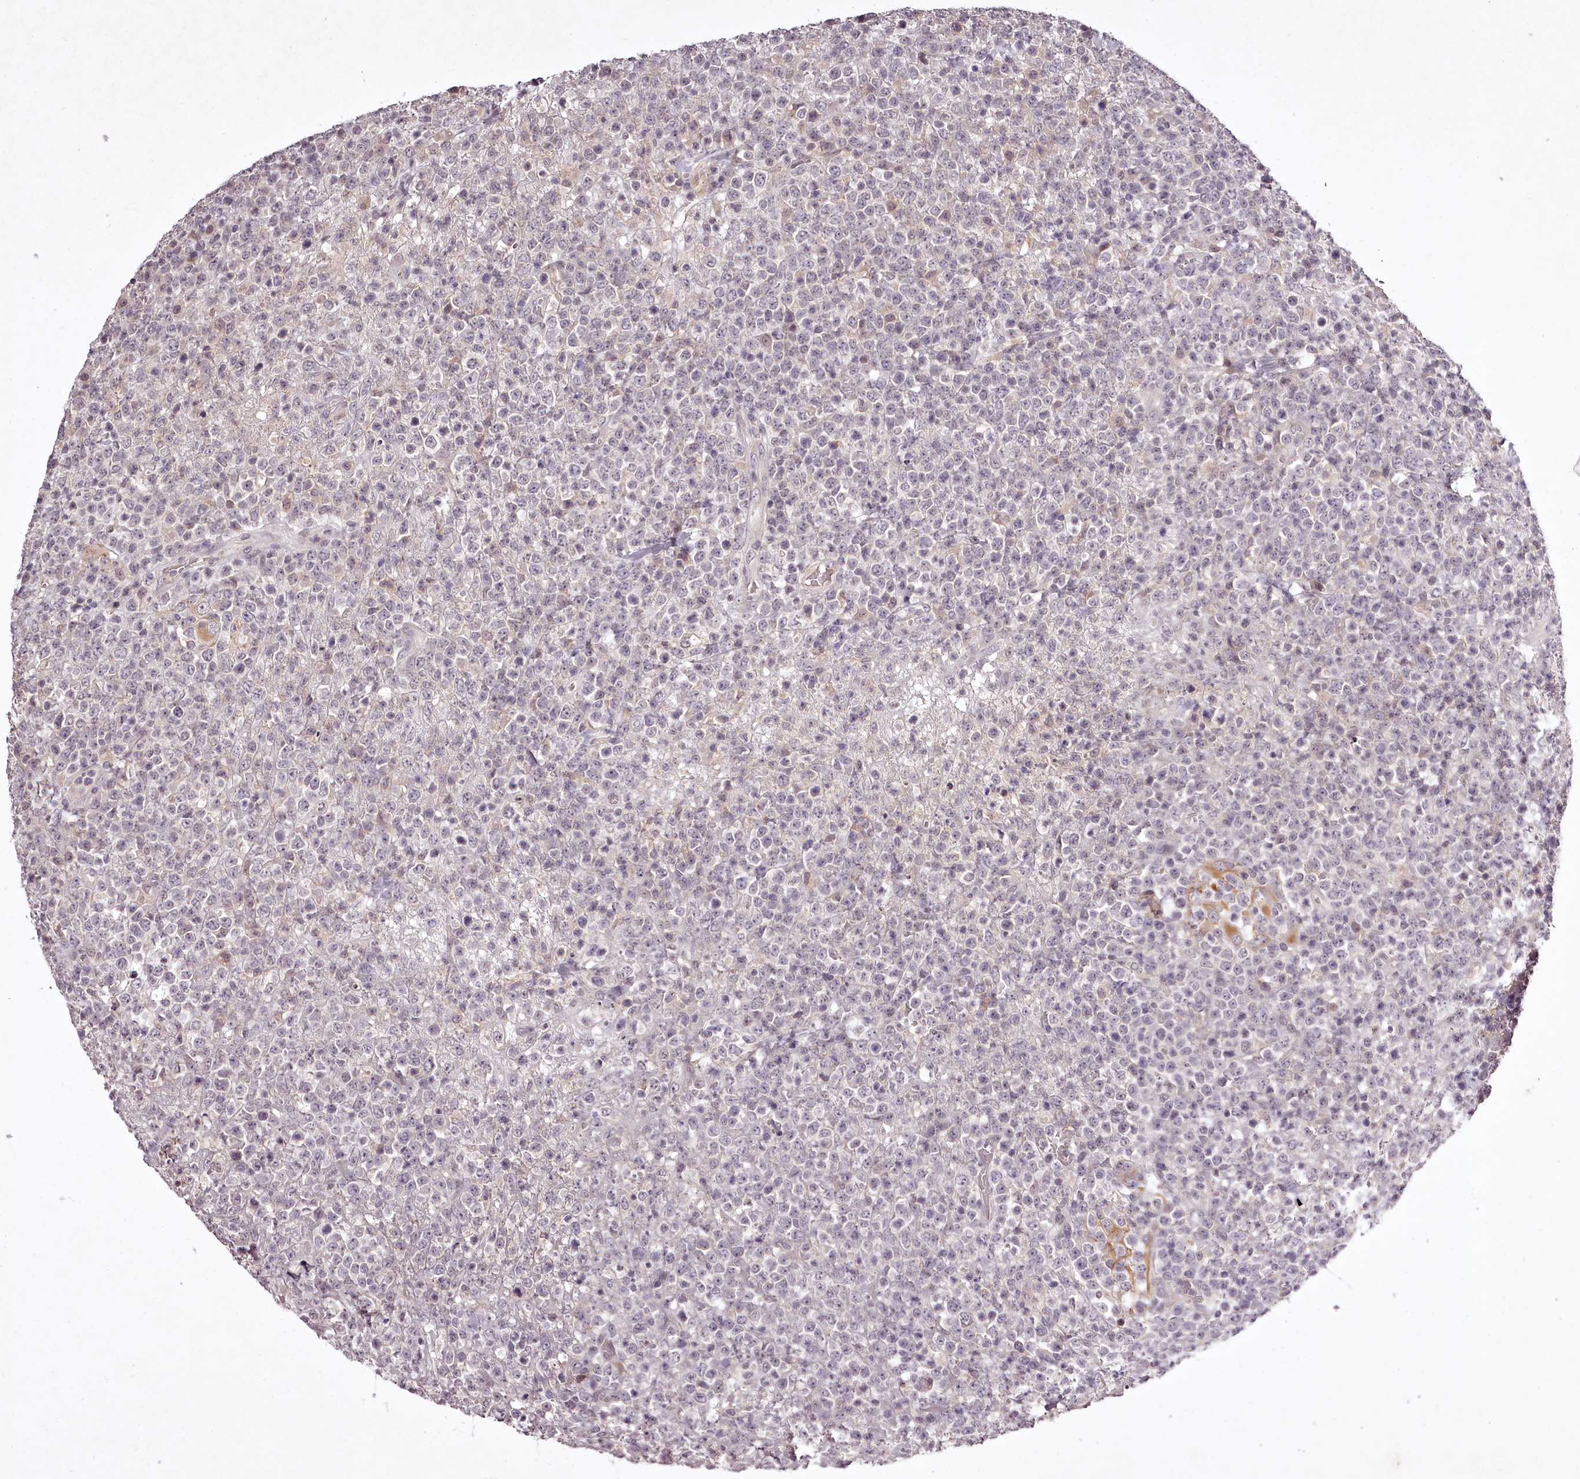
{"staining": {"intensity": "negative", "quantity": "none", "location": "none"}, "tissue": "lymphoma", "cell_type": "Tumor cells", "image_type": "cancer", "snomed": [{"axis": "morphology", "description": "Malignant lymphoma, non-Hodgkin's type, High grade"}, {"axis": "topography", "description": "Colon"}], "caption": "IHC image of neoplastic tissue: lymphoma stained with DAB (3,3'-diaminobenzidine) exhibits no significant protein positivity in tumor cells.", "gene": "RBMXL2", "patient": {"sex": "female", "age": 53}}